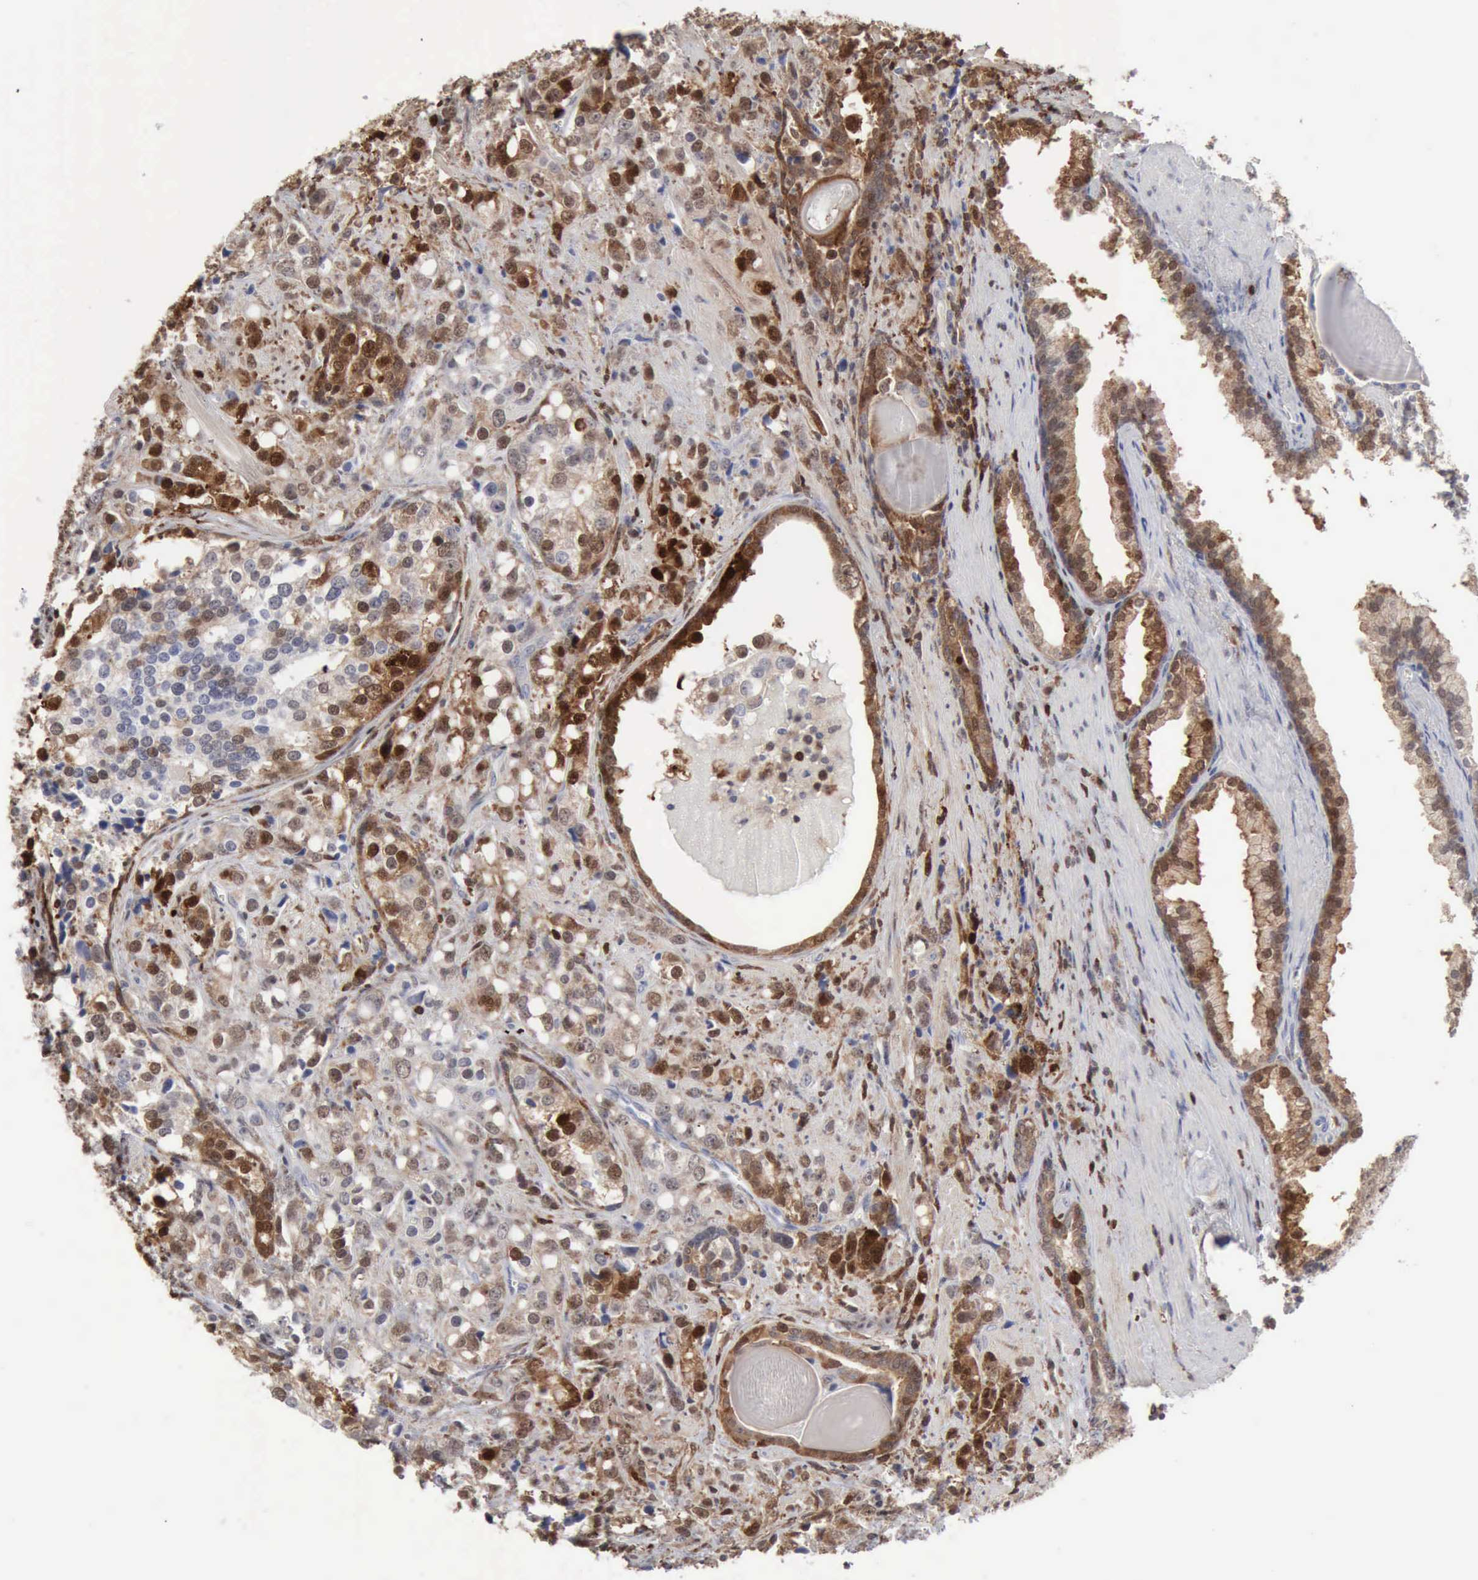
{"staining": {"intensity": "weak", "quantity": "<25%", "location": "nuclear"}, "tissue": "prostate cancer", "cell_type": "Tumor cells", "image_type": "cancer", "snomed": [{"axis": "morphology", "description": "Adenocarcinoma, High grade"}, {"axis": "topography", "description": "Prostate"}], "caption": "Immunohistochemistry of human prostate cancer (adenocarcinoma (high-grade)) displays no staining in tumor cells.", "gene": "STAT1", "patient": {"sex": "male", "age": 71}}